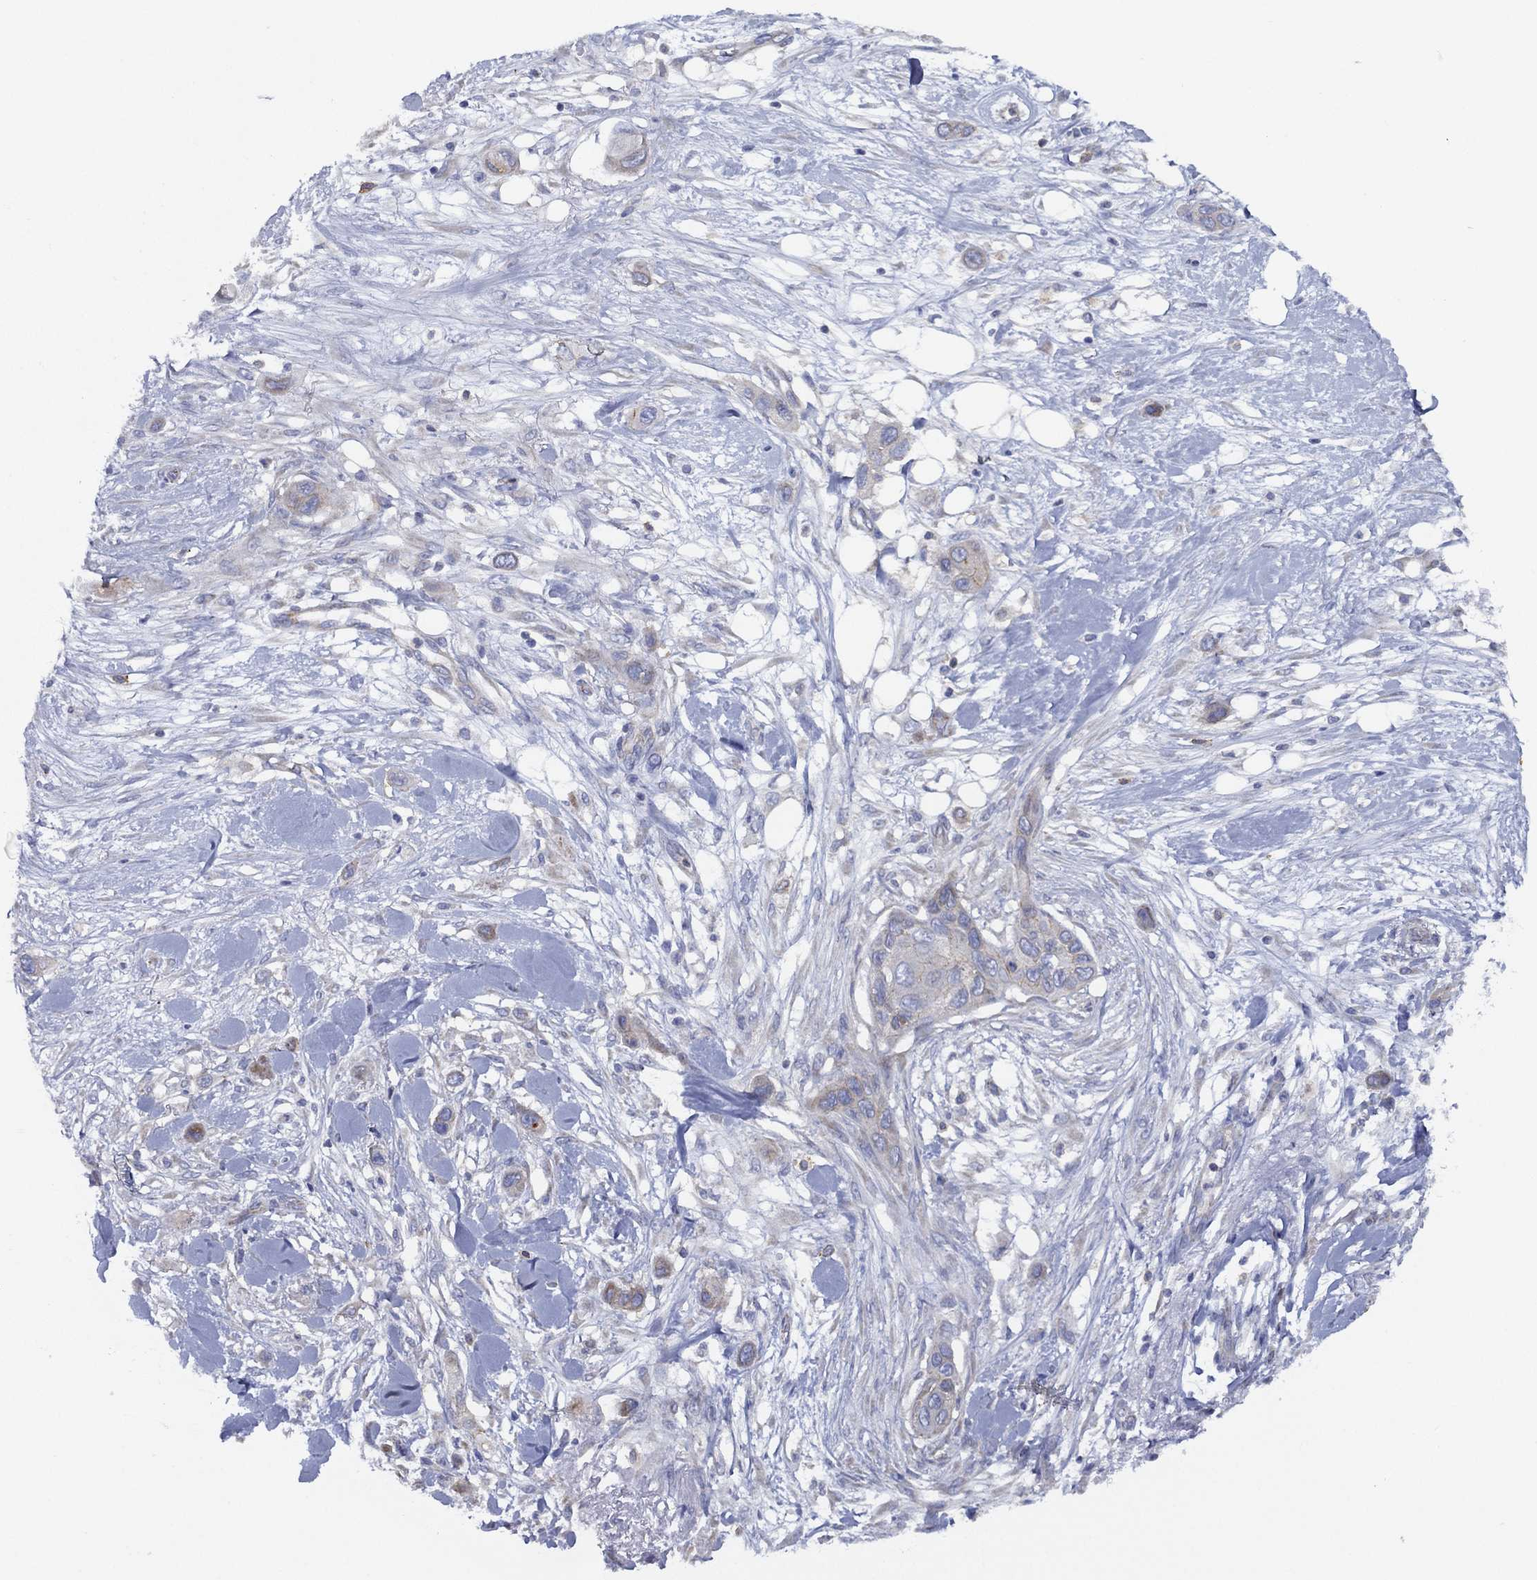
{"staining": {"intensity": "weak", "quantity": "<25%", "location": "cytoplasmic/membranous"}, "tissue": "skin cancer", "cell_type": "Tumor cells", "image_type": "cancer", "snomed": [{"axis": "morphology", "description": "Squamous cell carcinoma, NOS"}, {"axis": "topography", "description": "Skin"}], "caption": "IHC of squamous cell carcinoma (skin) demonstrates no expression in tumor cells. The staining is performed using DAB brown chromogen with nuclei counter-stained in using hematoxylin.", "gene": "ZNF223", "patient": {"sex": "male", "age": 79}}